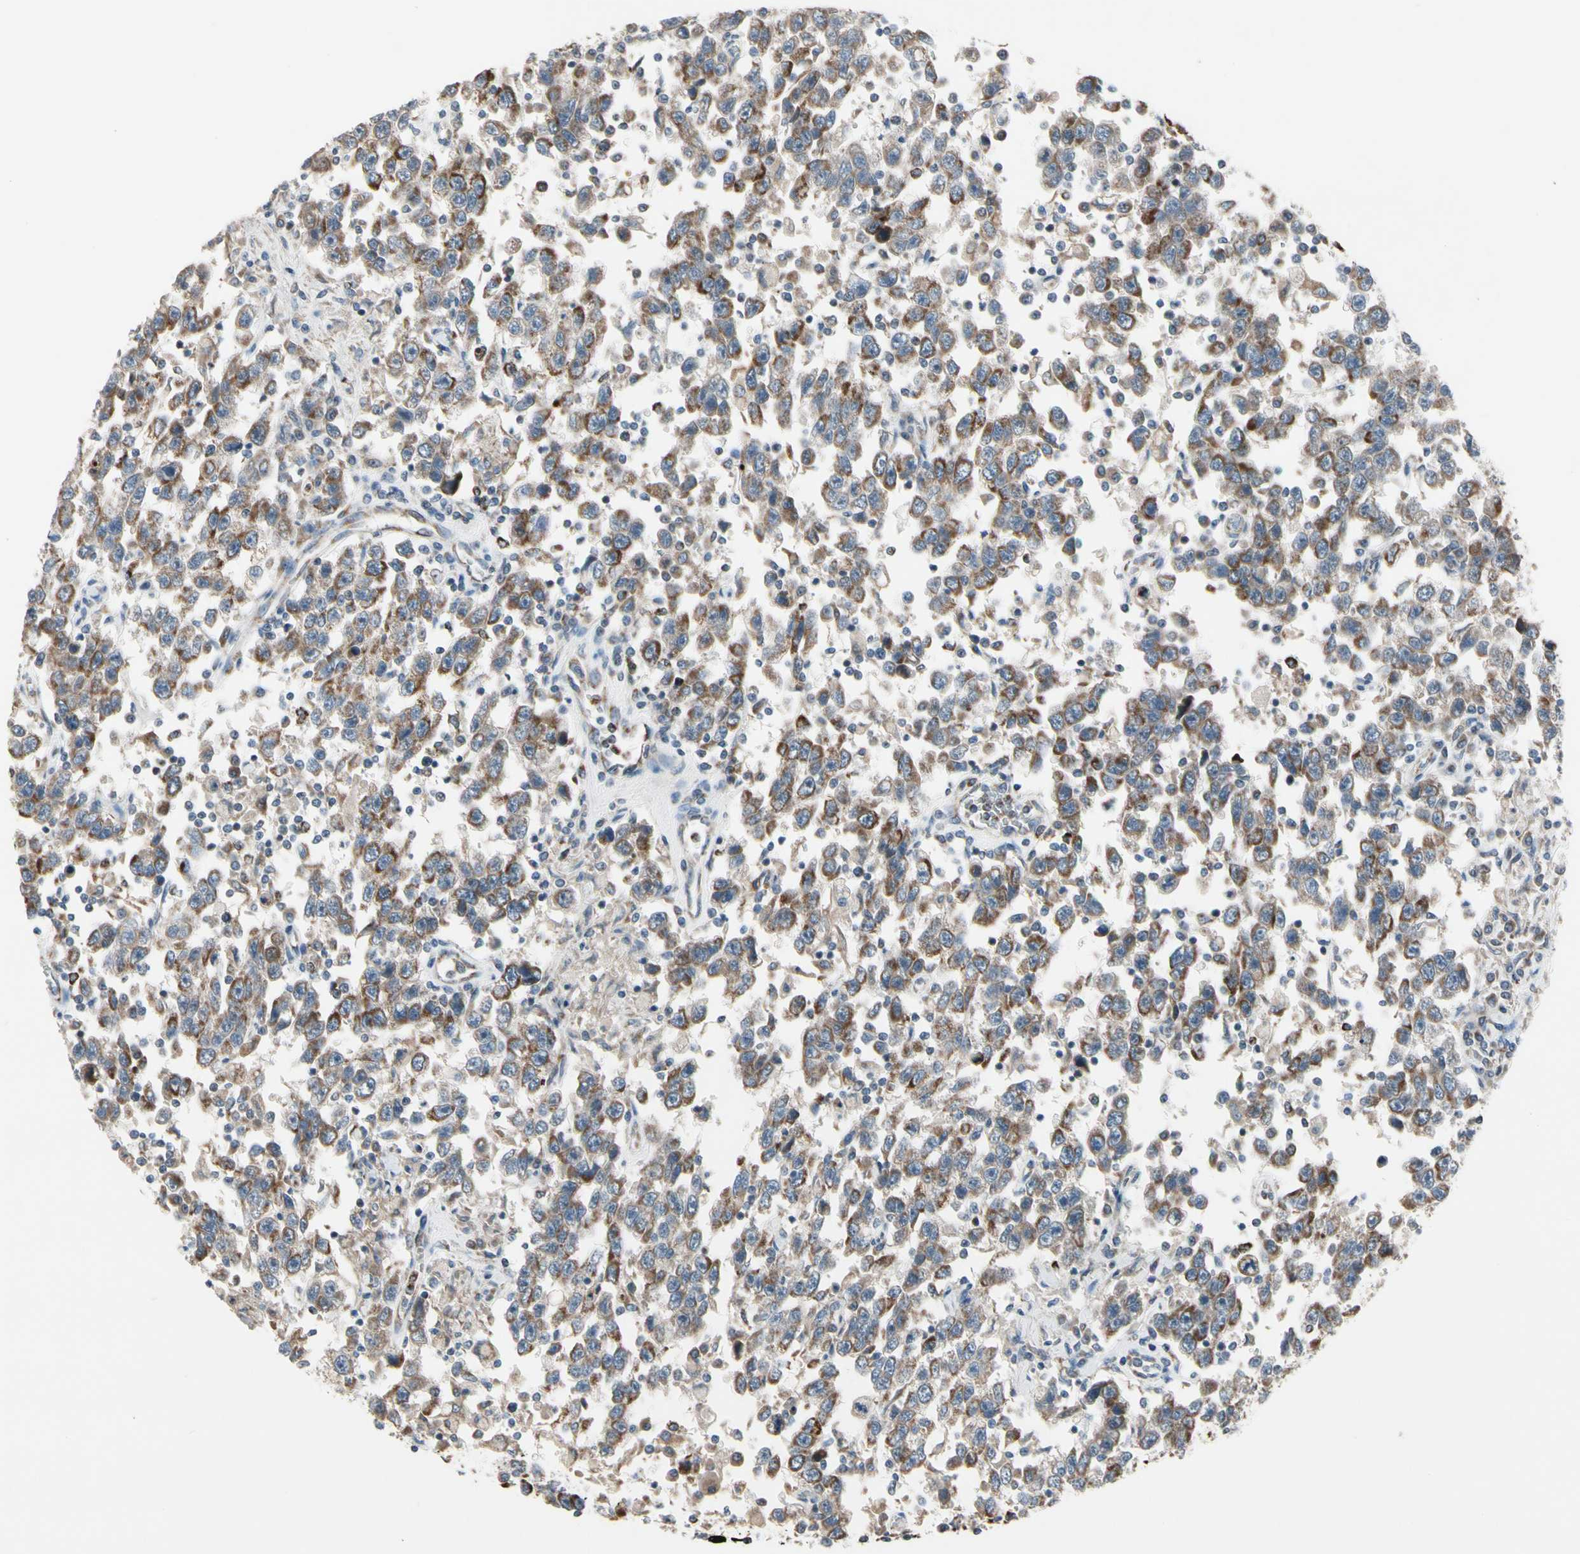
{"staining": {"intensity": "moderate", "quantity": ">75%", "location": "cytoplasmic/membranous"}, "tissue": "testis cancer", "cell_type": "Tumor cells", "image_type": "cancer", "snomed": [{"axis": "morphology", "description": "Seminoma, NOS"}, {"axis": "topography", "description": "Testis"}], "caption": "Immunohistochemical staining of human testis cancer displays moderate cytoplasmic/membranous protein positivity in approximately >75% of tumor cells.", "gene": "CPT1A", "patient": {"sex": "male", "age": 41}}